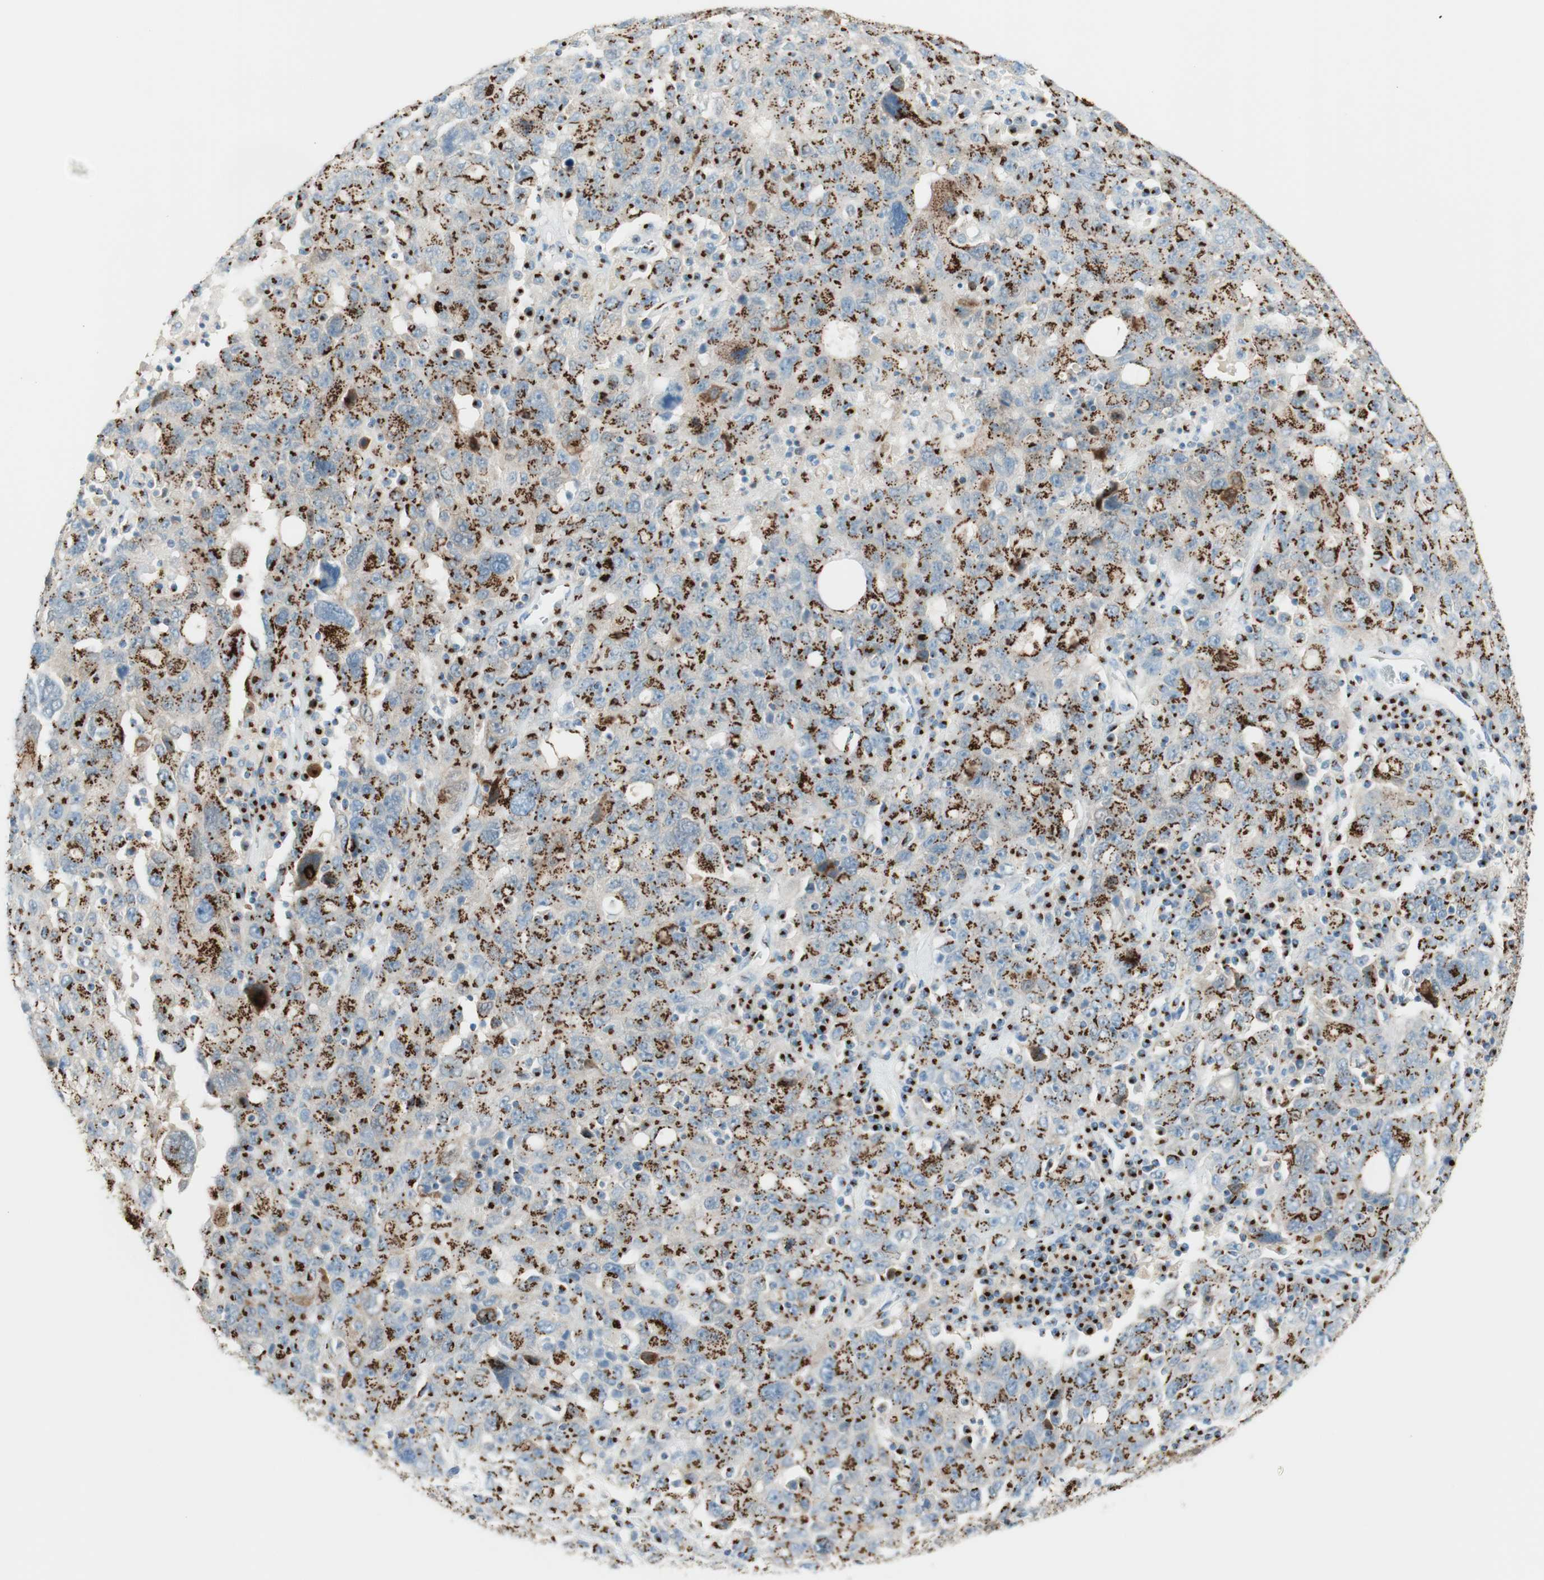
{"staining": {"intensity": "strong", "quantity": ">75%", "location": "cytoplasmic/membranous"}, "tissue": "ovarian cancer", "cell_type": "Tumor cells", "image_type": "cancer", "snomed": [{"axis": "morphology", "description": "Carcinoma, endometroid"}, {"axis": "topography", "description": "Ovary"}], "caption": "IHC micrograph of neoplastic tissue: human ovarian endometroid carcinoma stained using immunohistochemistry (IHC) demonstrates high levels of strong protein expression localized specifically in the cytoplasmic/membranous of tumor cells, appearing as a cytoplasmic/membranous brown color.", "gene": "GOLGB1", "patient": {"sex": "female", "age": 62}}